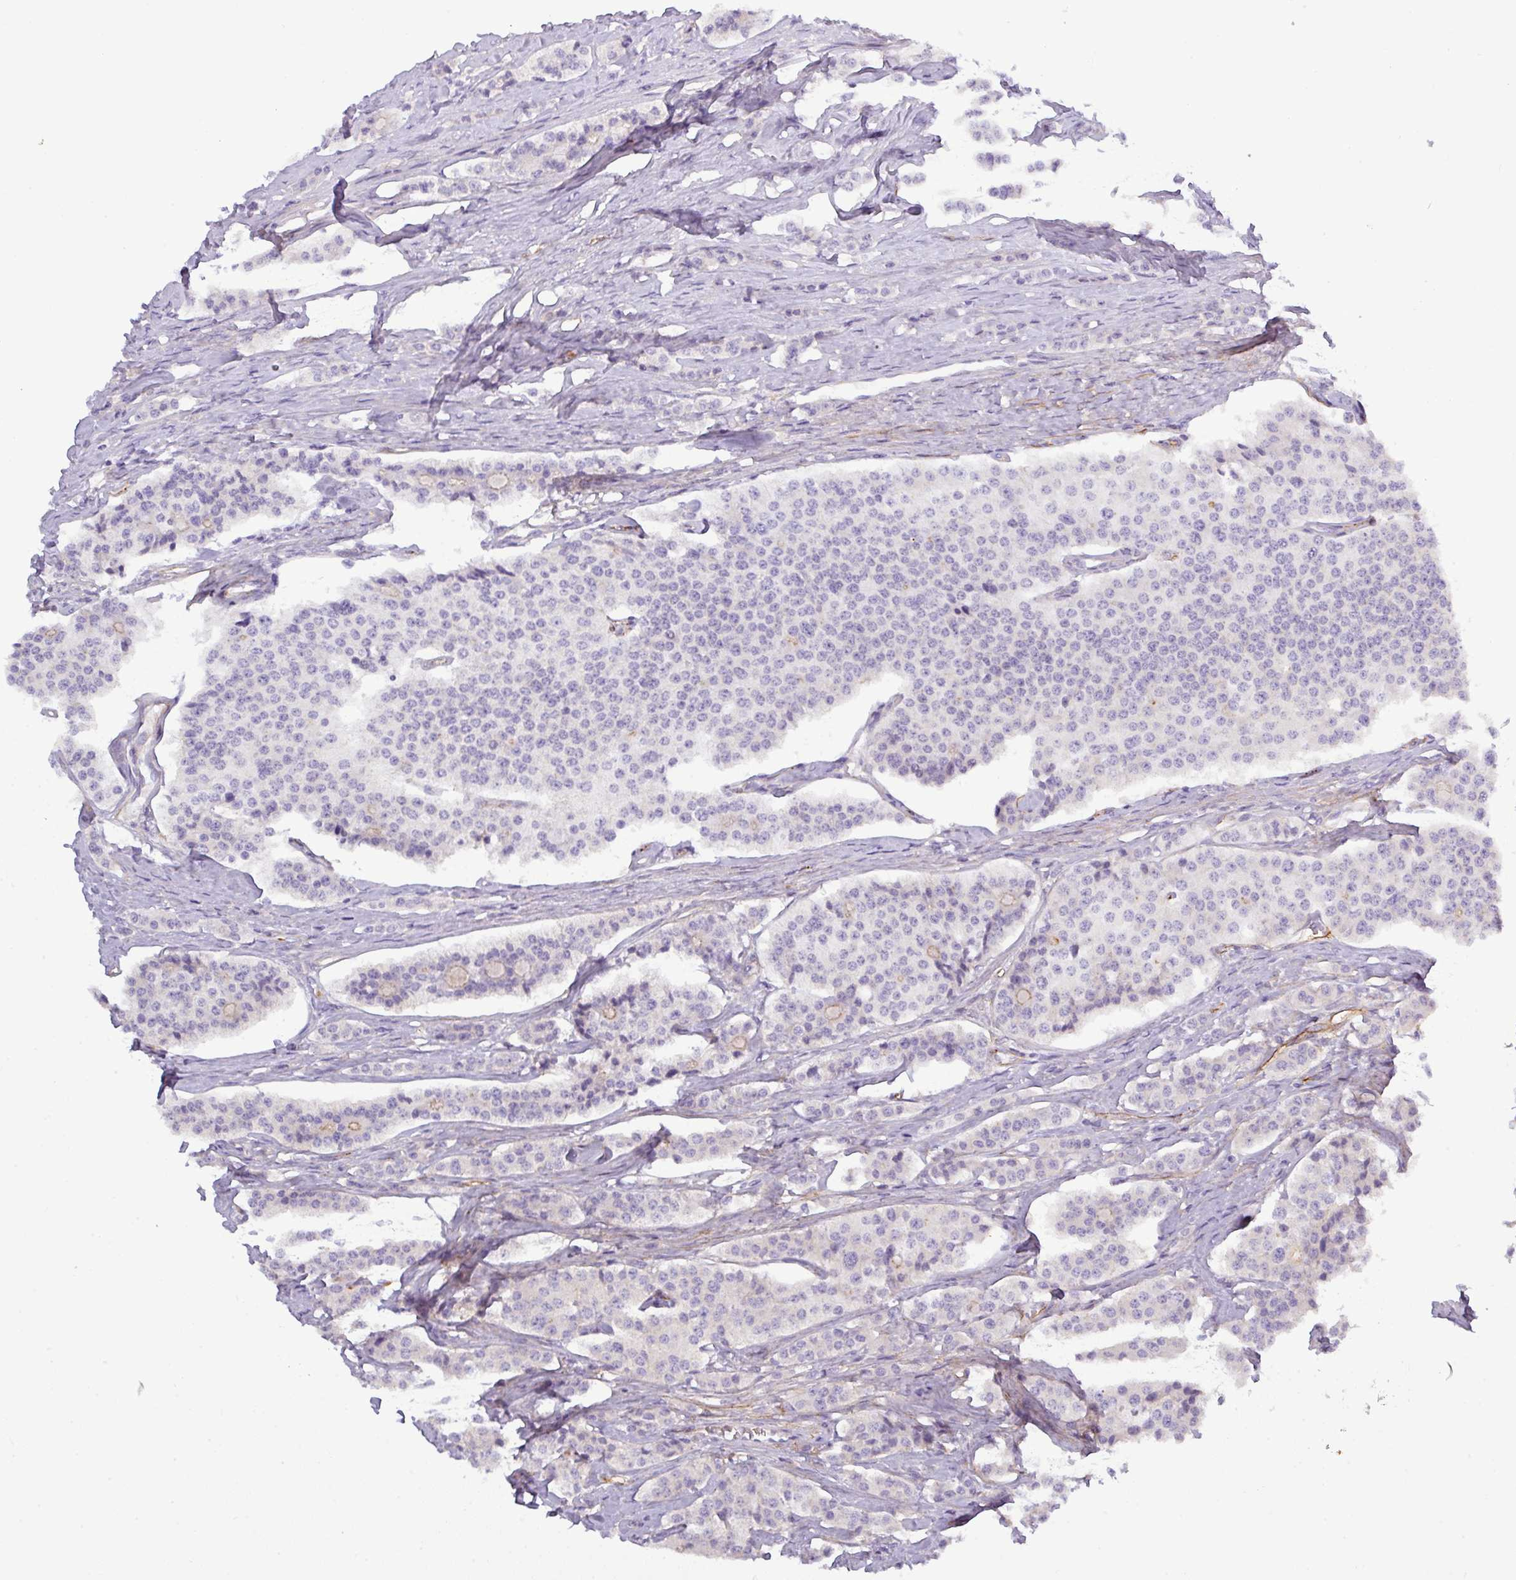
{"staining": {"intensity": "negative", "quantity": "none", "location": "none"}, "tissue": "carcinoid", "cell_type": "Tumor cells", "image_type": "cancer", "snomed": [{"axis": "morphology", "description": "Carcinoid, malignant, NOS"}, {"axis": "topography", "description": "Small intestine"}], "caption": "Carcinoid was stained to show a protein in brown. There is no significant staining in tumor cells. (Brightfield microscopy of DAB (3,3'-diaminobenzidine) IHC at high magnification).", "gene": "PARD6A", "patient": {"sex": "male", "age": 63}}